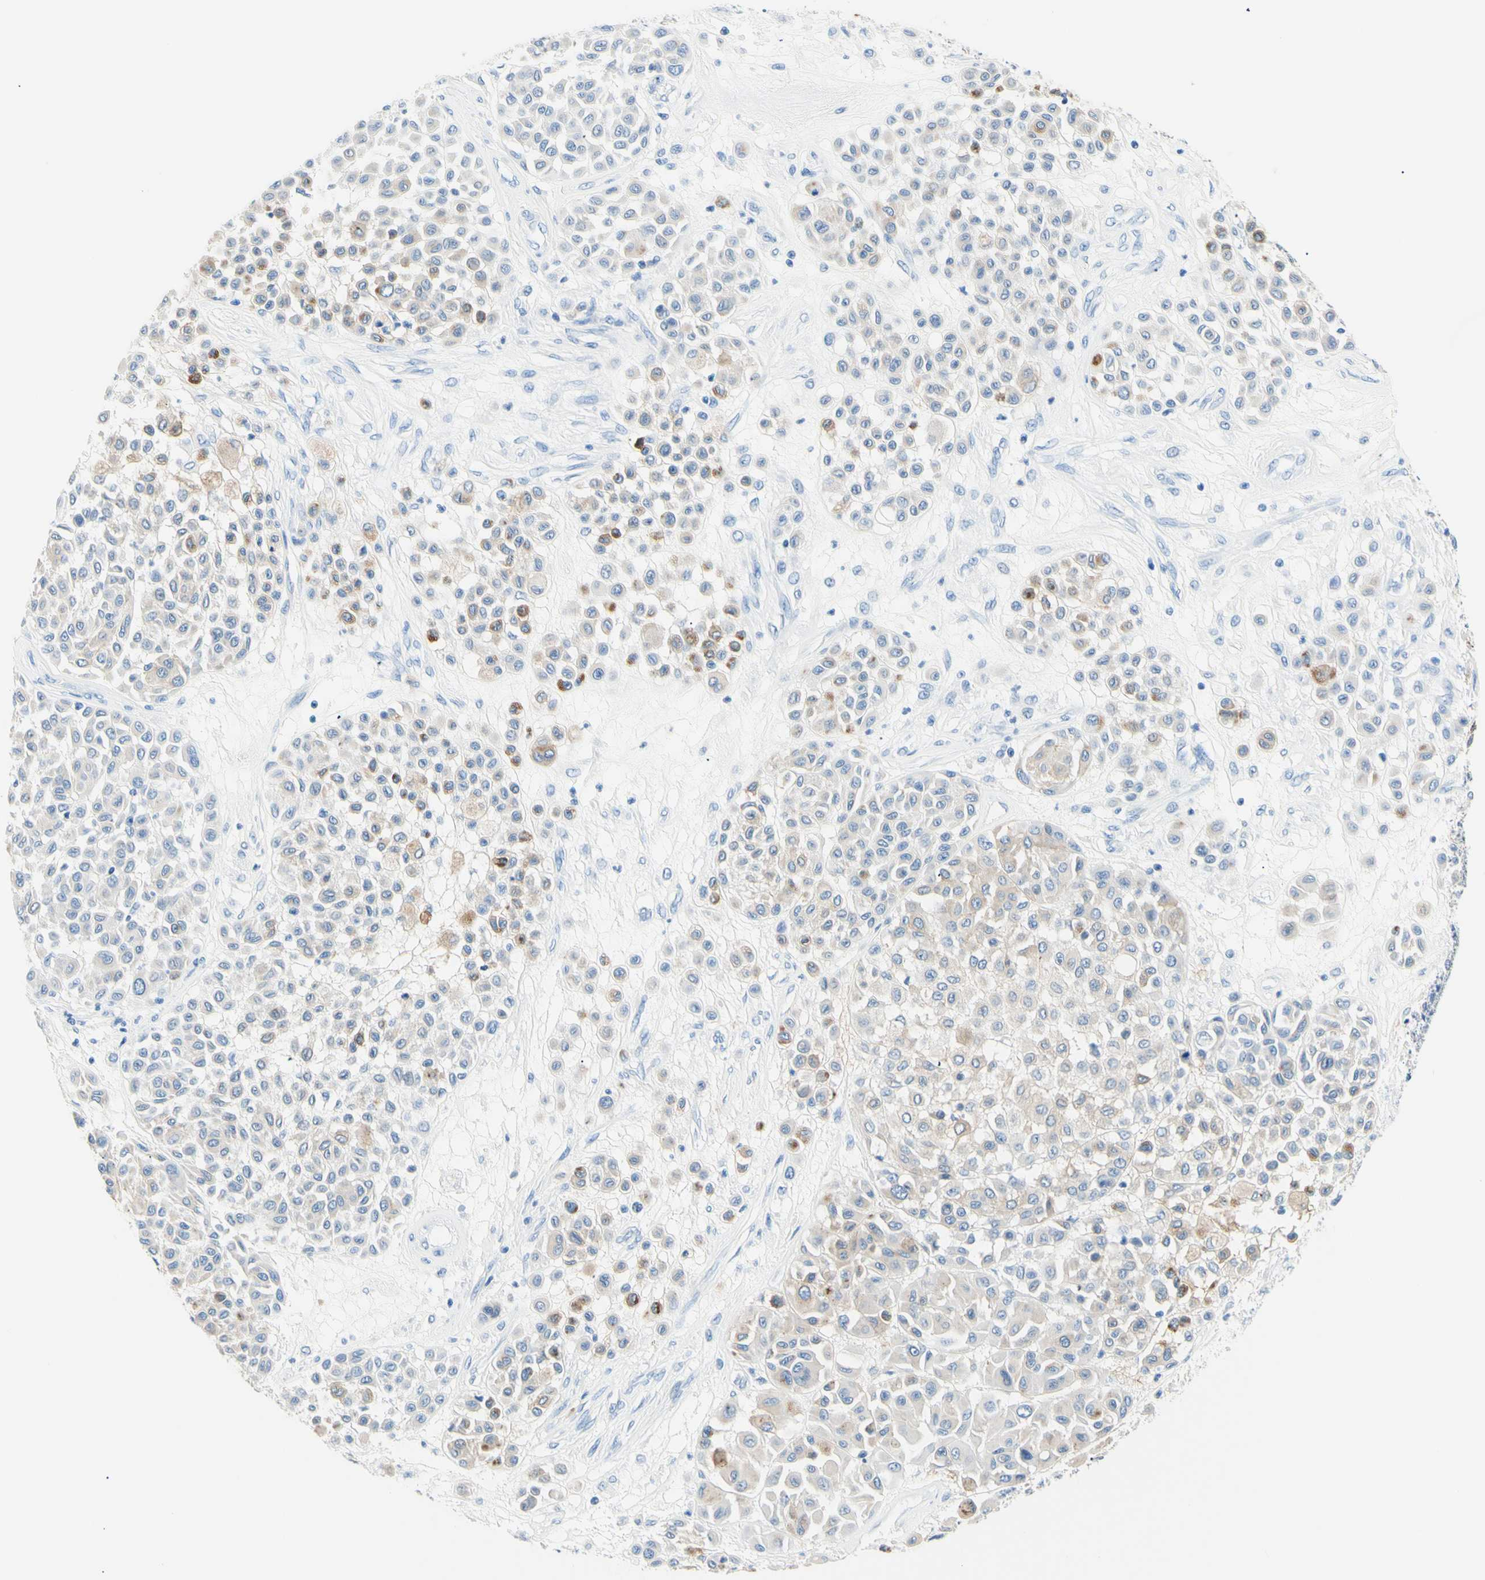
{"staining": {"intensity": "weak", "quantity": "25%-75%", "location": "cytoplasmic/membranous"}, "tissue": "melanoma", "cell_type": "Tumor cells", "image_type": "cancer", "snomed": [{"axis": "morphology", "description": "Malignant melanoma, Metastatic site"}, {"axis": "topography", "description": "Soft tissue"}], "caption": "This is a photomicrograph of immunohistochemistry staining of malignant melanoma (metastatic site), which shows weak positivity in the cytoplasmic/membranous of tumor cells.", "gene": "HPCA", "patient": {"sex": "male", "age": 41}}